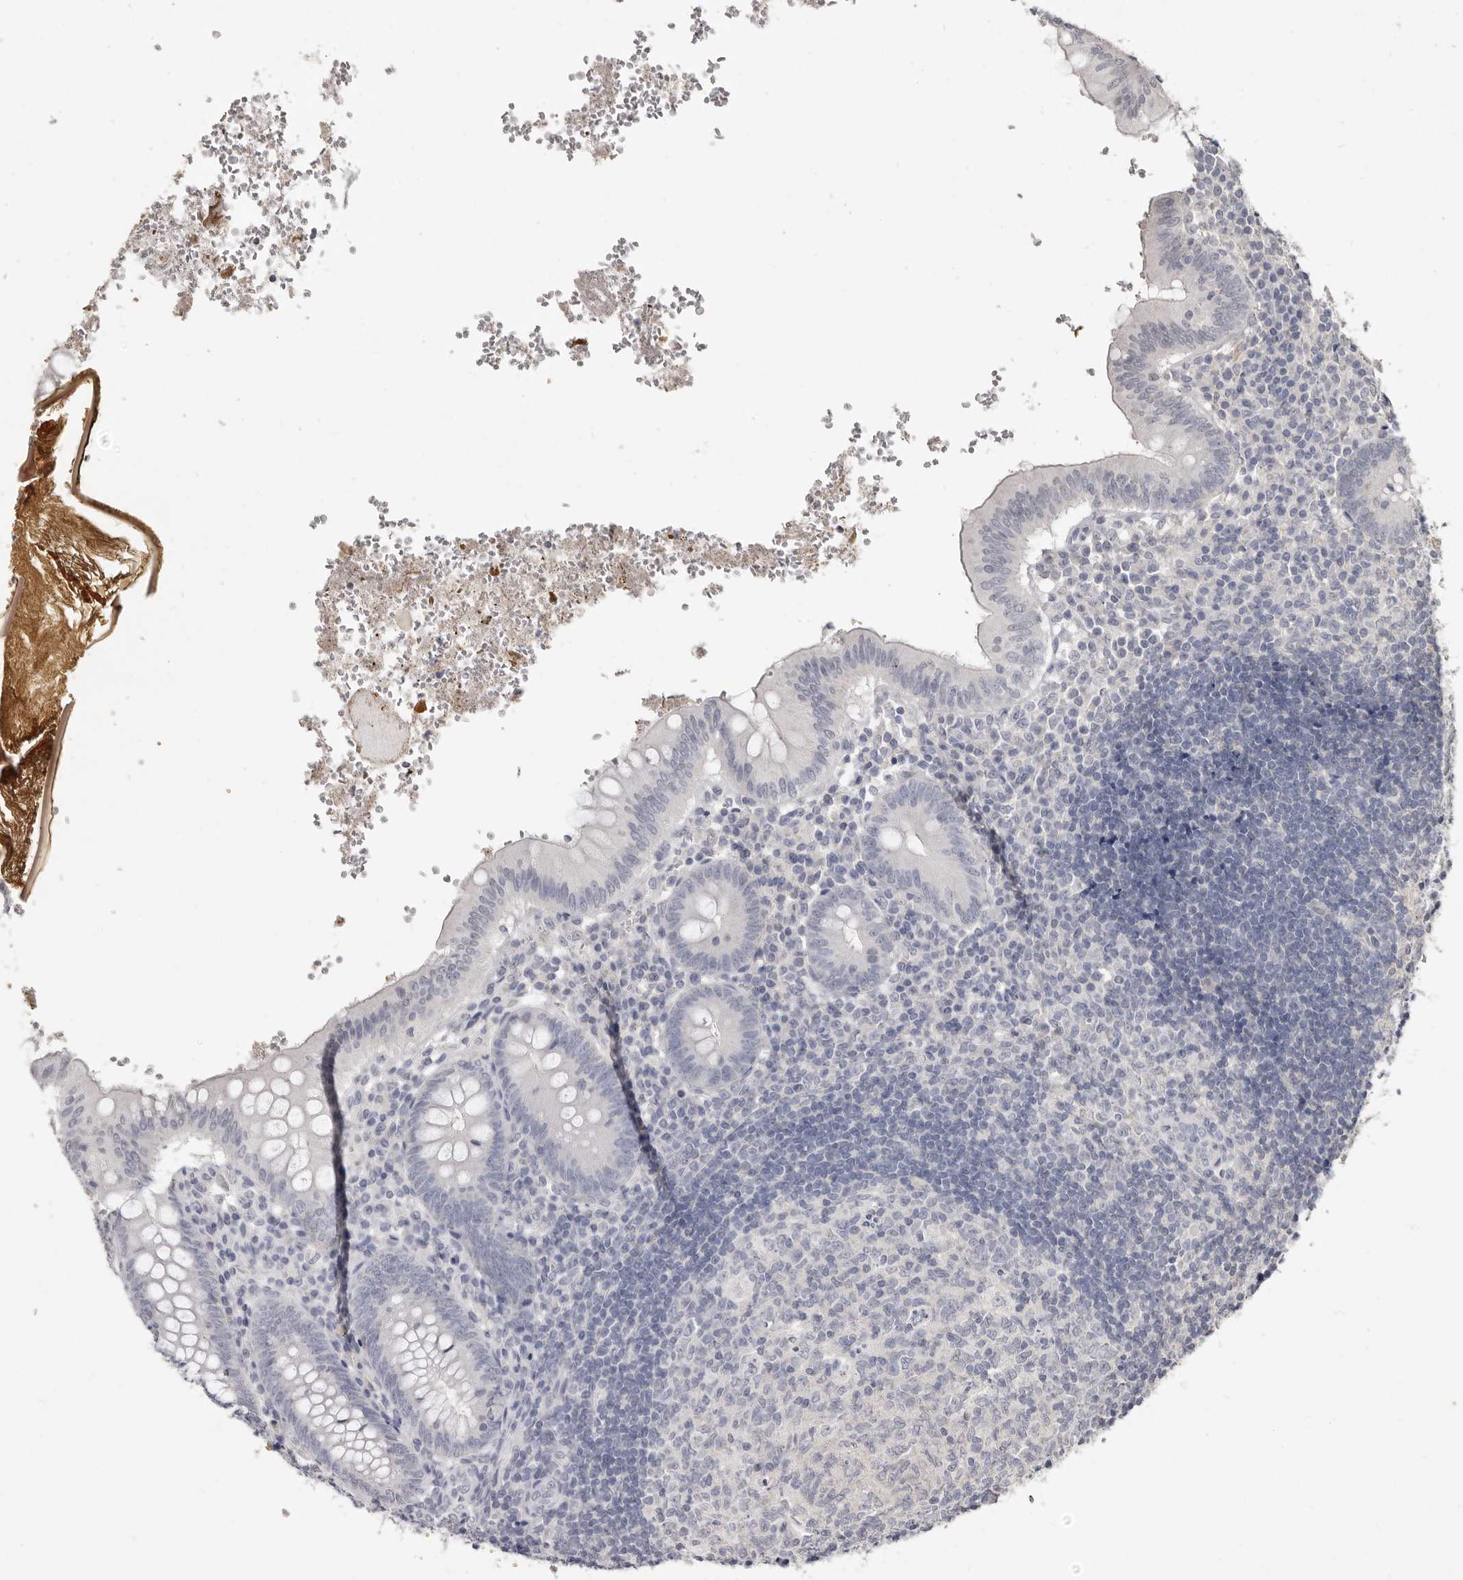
{"staining": {"intensity": "negative", "quantity": "none", "location": "none"}, "tissue": "appendix", "cell_type": "Glandular cells", "image_type": "normal", "snomed": [{"axis": "morphology", "description": "Normal tissue, NOS"}, {"axis": "topography", "description": "Appendix"}], "caption": "Immunohistochemistry (IHC) photomicrograph of benign appendix stained for a protein (brown), which shows no positivity in glandular cells. (DAB (3,3'-diaminobenzidine) immunohistochemistry (IHC), high magnification).", "gene": "LINGO2", "patient": {"sex": "male", "age": 8}}